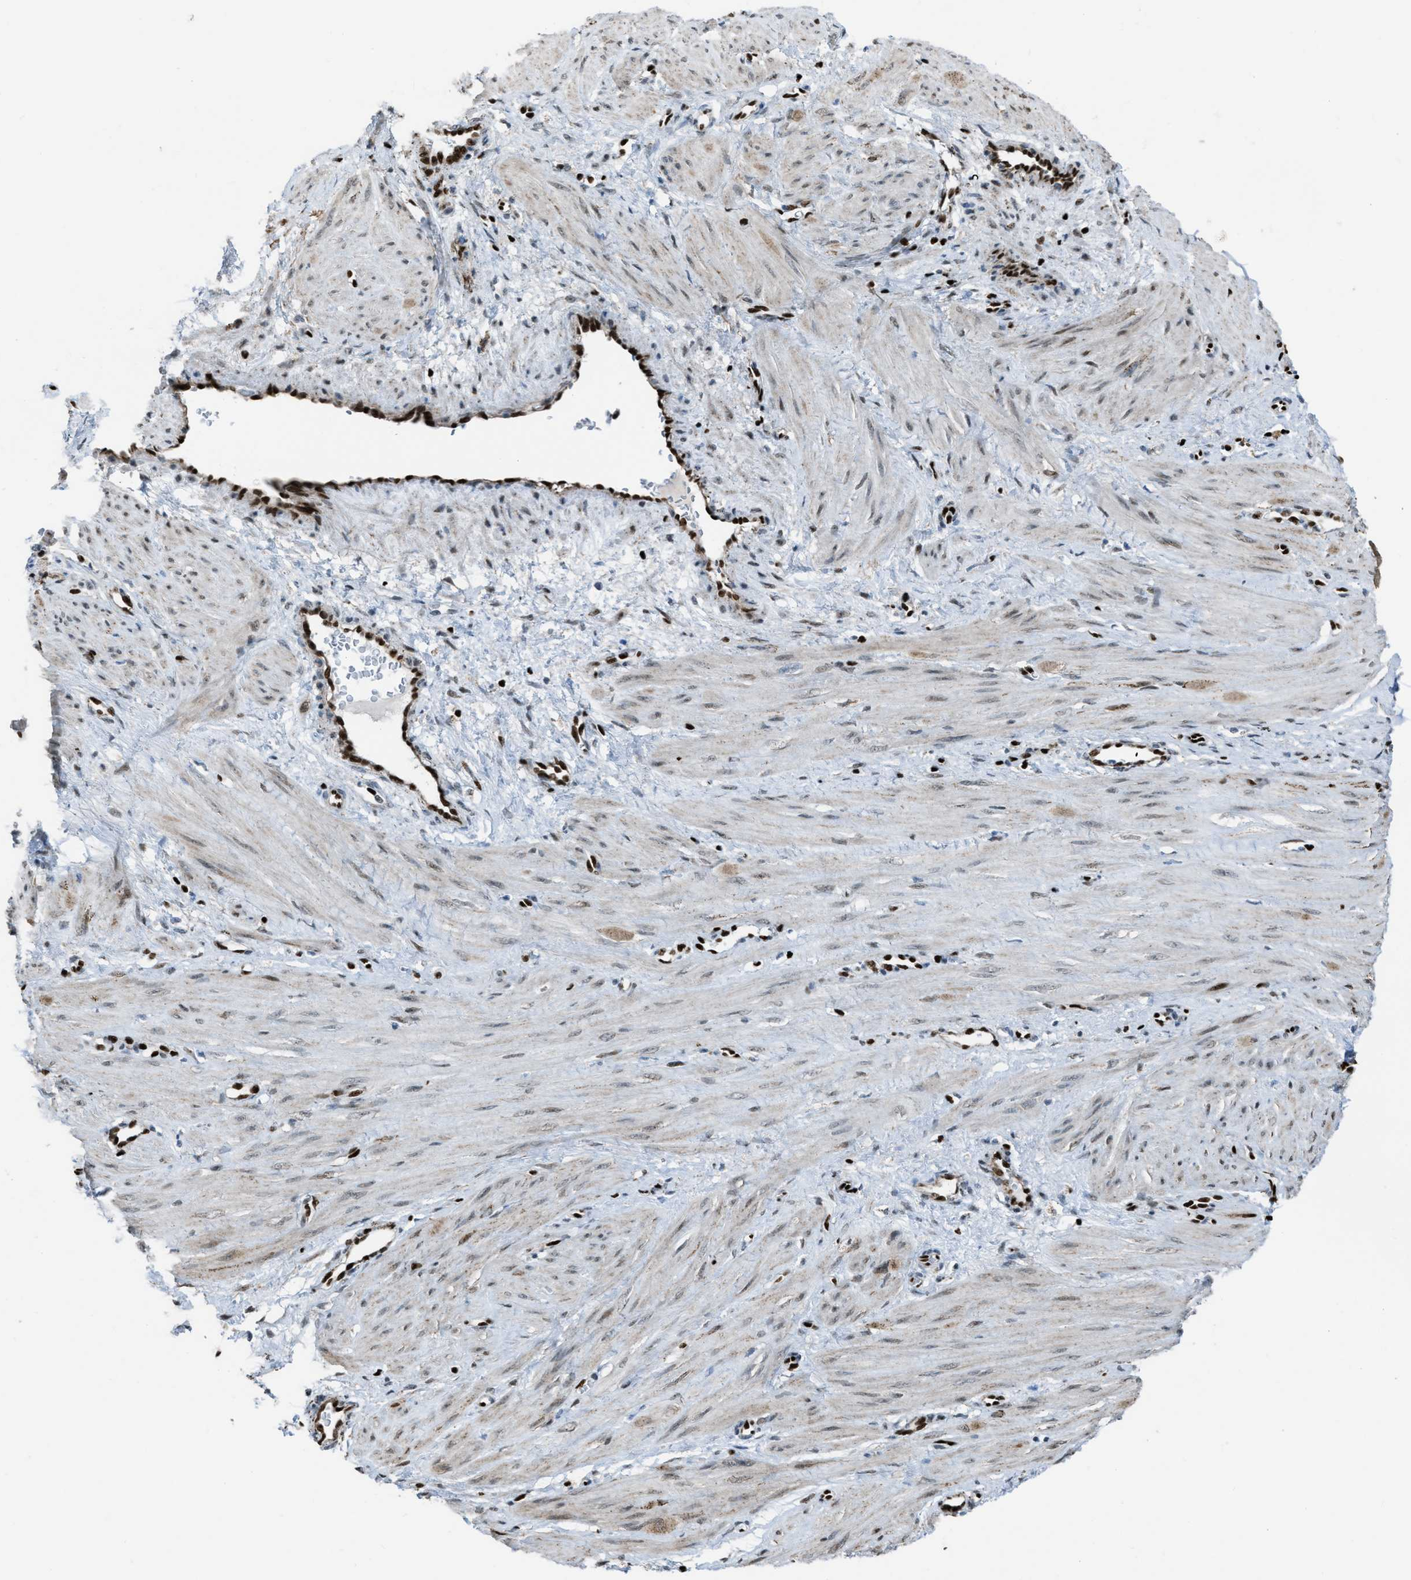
{"staining": {"intensity": "moderate", "quantity": ">75%", "location": "nuclear"}, "tissue": "smooth muscle", "cell_type": "Smooth muscle cells", "image_type": "normal", "snomed": [{"axis": "morphology", "description": "Normal tissue, NOS"}, {"axis": "topography", "description": "Endometrium"}], "caption": "An image of human smooth muscle stained for a protein reveals moderate nuclear brown staining in smooth muscle cells. (DAB (3,3'-diaminobenzidine) = brown stain, brightfield microscopy at high magnification).", "gene": "SLFN5", "patient": {"sex": "female", "age": 33}}